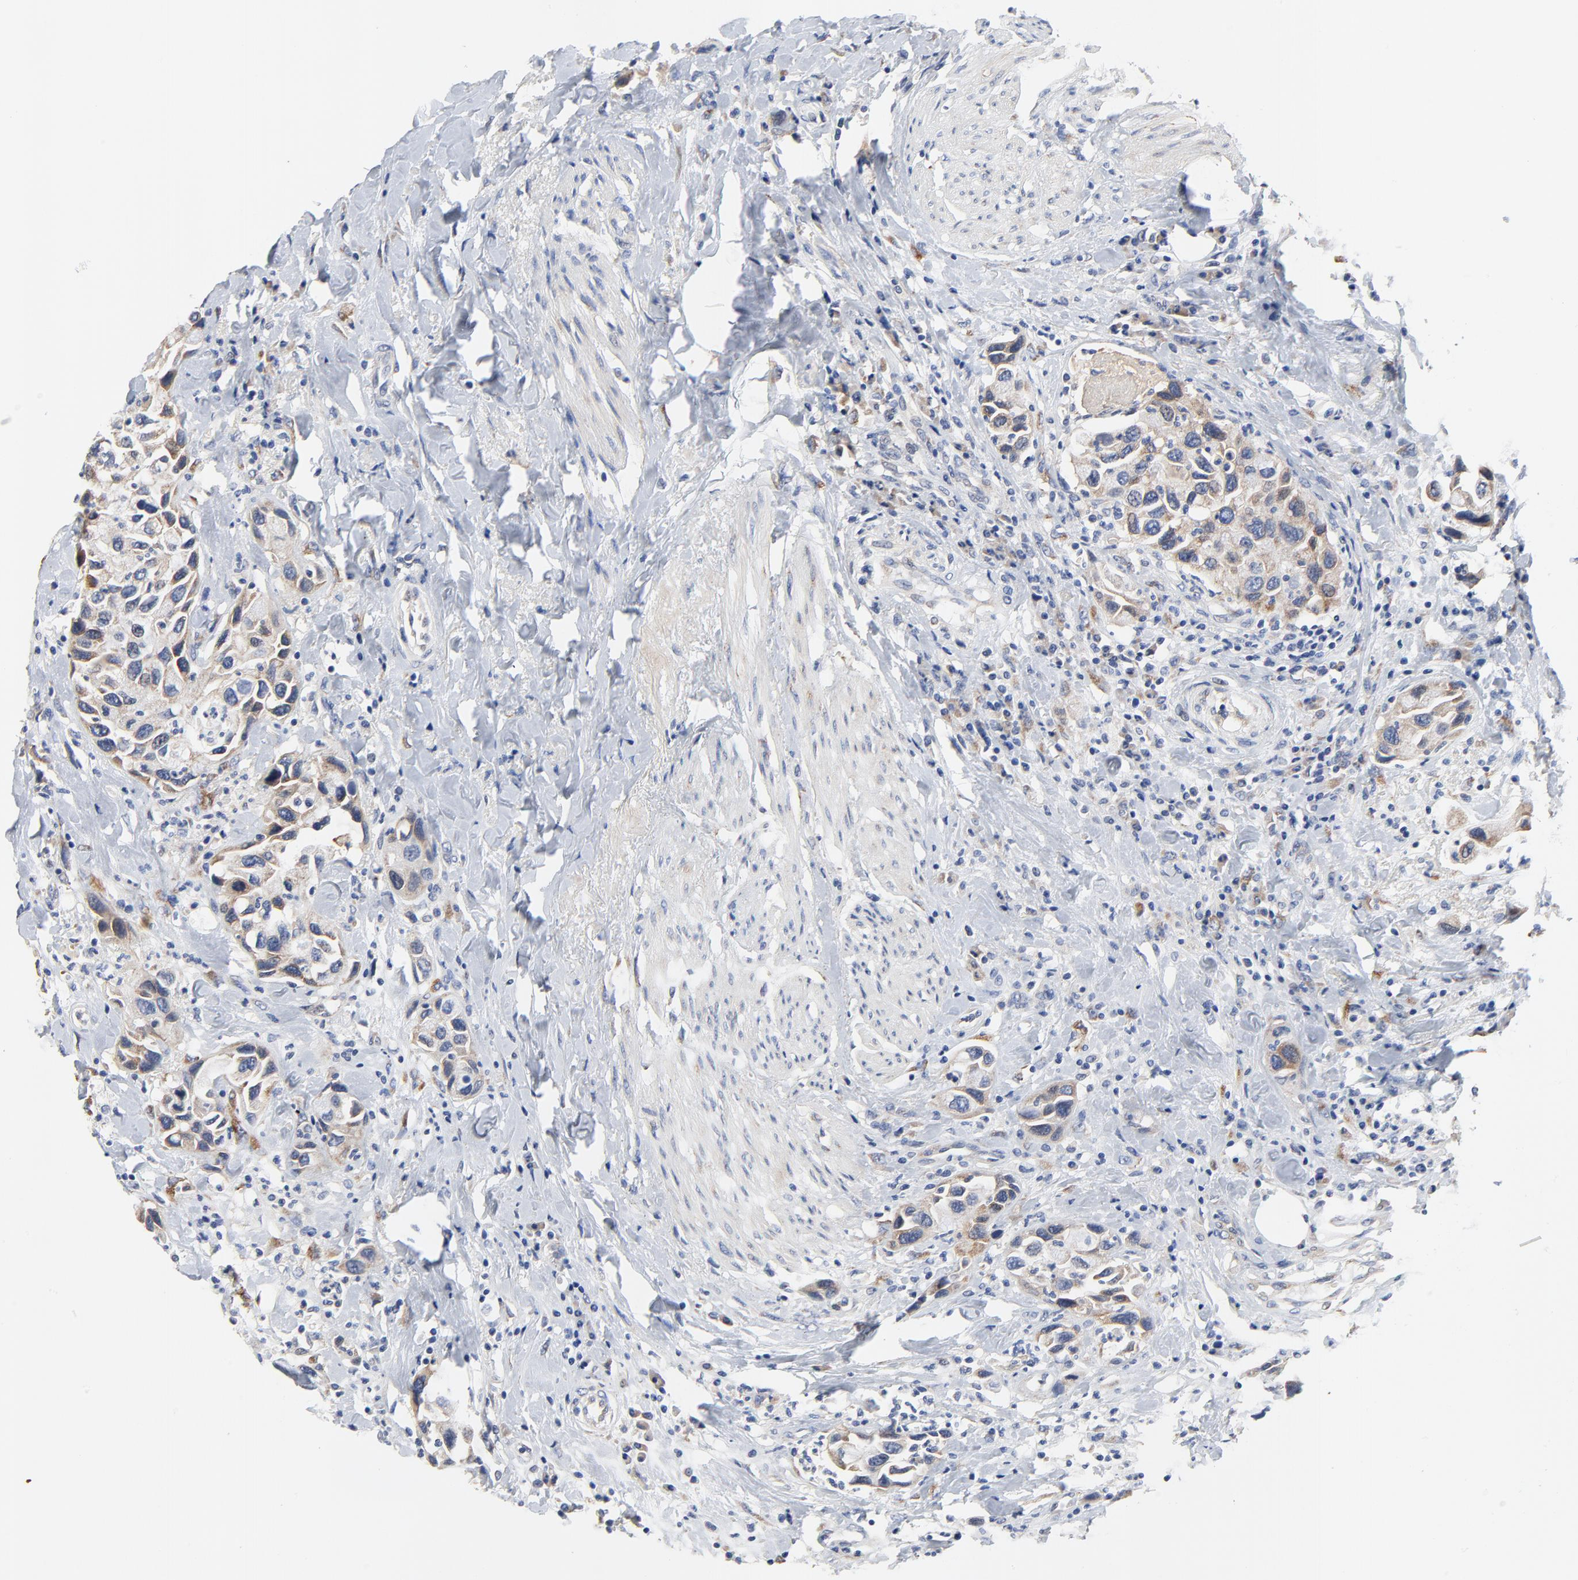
{"staining": {"intensity": "moderate", "quantity": ">75%", "location": "cytoplasmic/membranous"}, "tissue": "urothelial cancer", "cell_type": "Tumor cells", "image_type": "cancer", "snomed": [{"axis": "morphology", "description": "Urothelial carcinoma, High grade"}, {"axis": "topography", "description": "Urinary bladder"}], "caption": "About >75% of tumor cells in urothelial cancer display moderate cytoplasmic/membranous protein positivity as visualized by brown immunohistochemical staining.", "gene": "VAV2", "patient": {"sex": "male", "age": 66}}